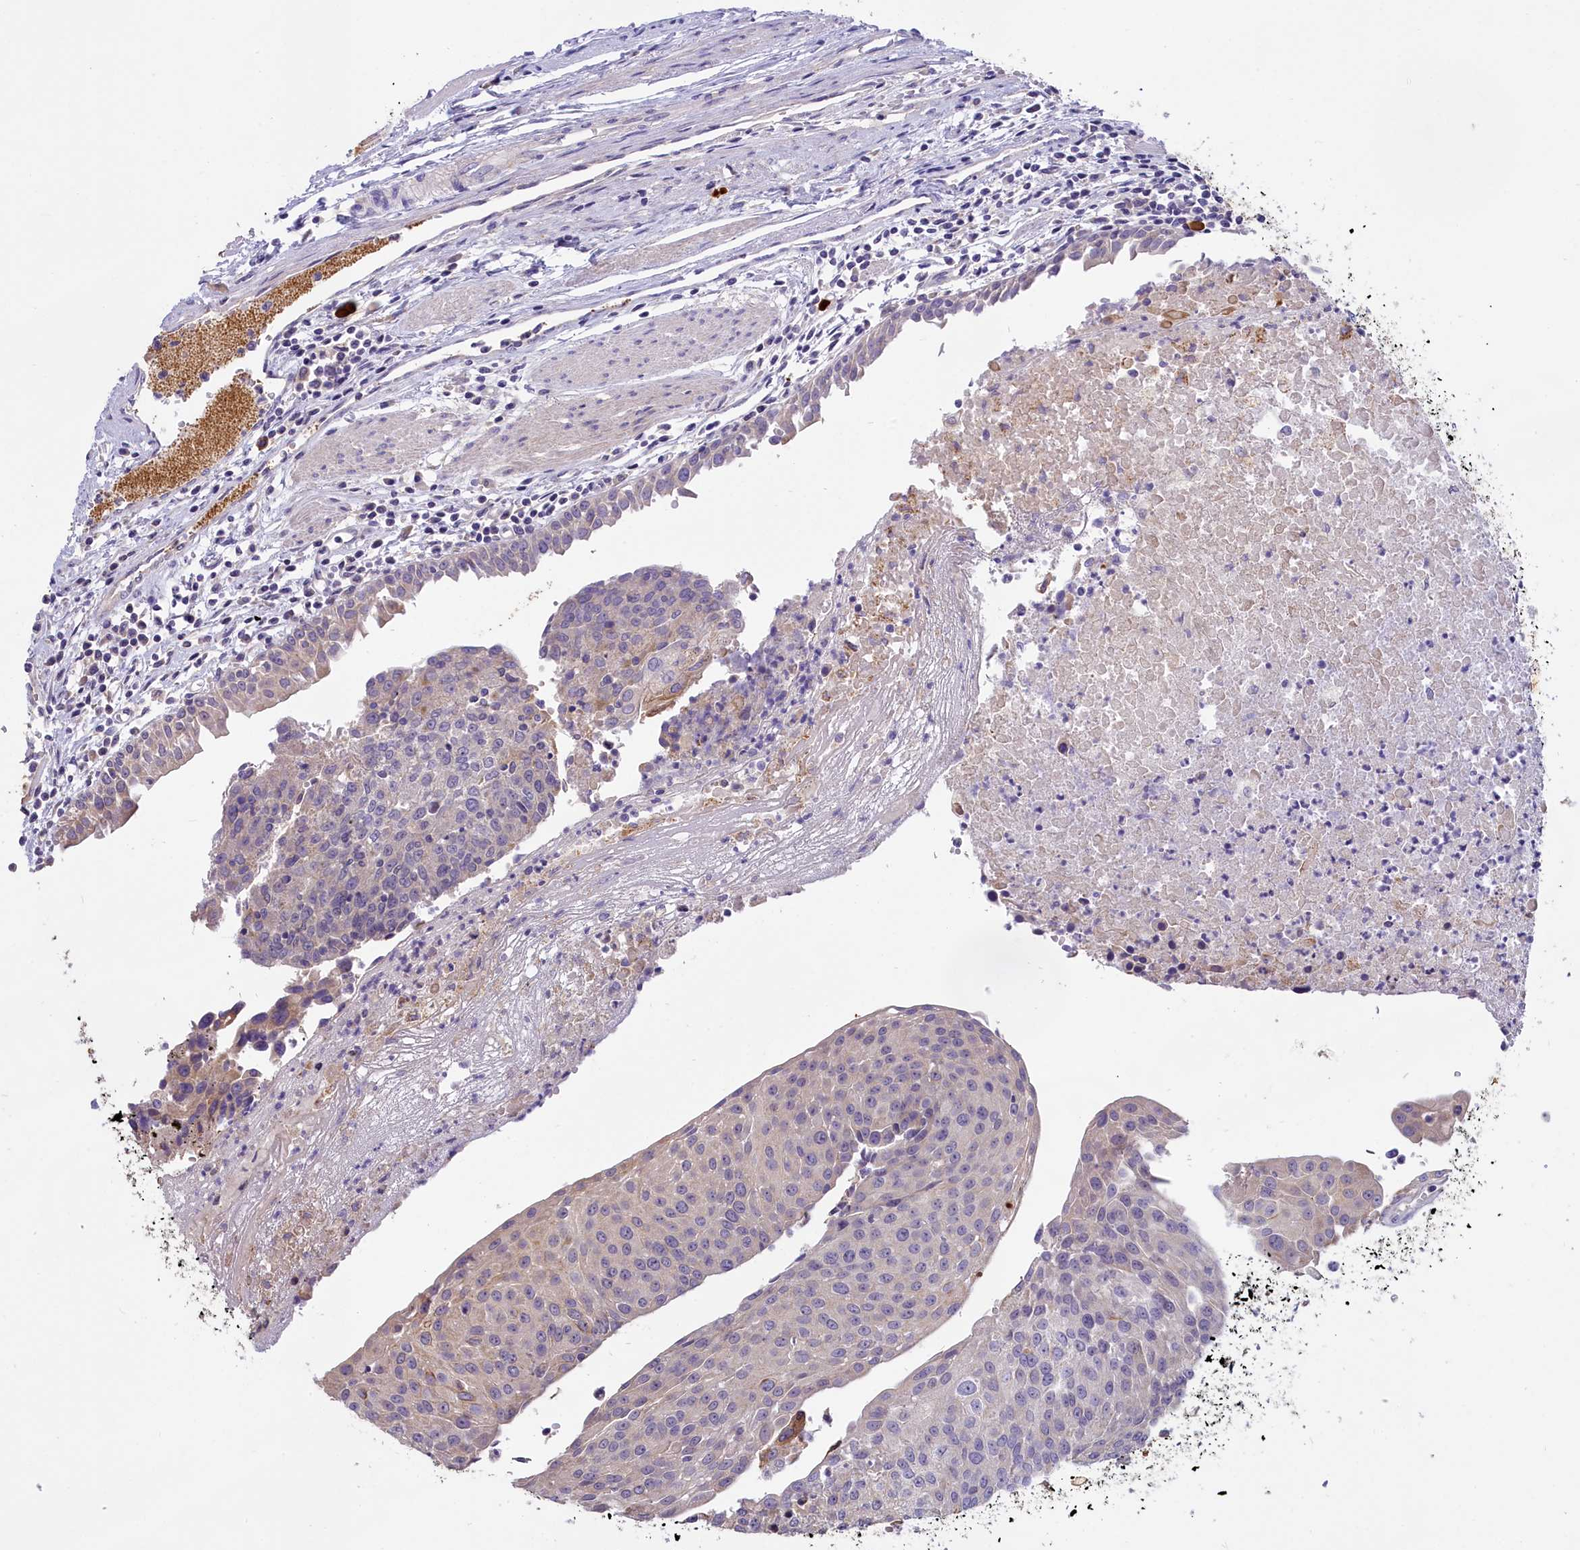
{"staining": {"intensity": "negative", "quantity": "none", "location": "none"}, "tissue": "urothelial cancer", "cell_type": "Tumor cells", "image_type": "cancer", "snomed": [{"axis": "morphology", "description": "Urothelial carcinoma, High grade"}, {"axis": "topography", "description": "Urinary bladder"}], "caption": "There is no significant positivity in tumor cells of high-grade urothelial carcinoma.", "gene": "MEMO1", "patient": {"sex": "female", "age": 85}}